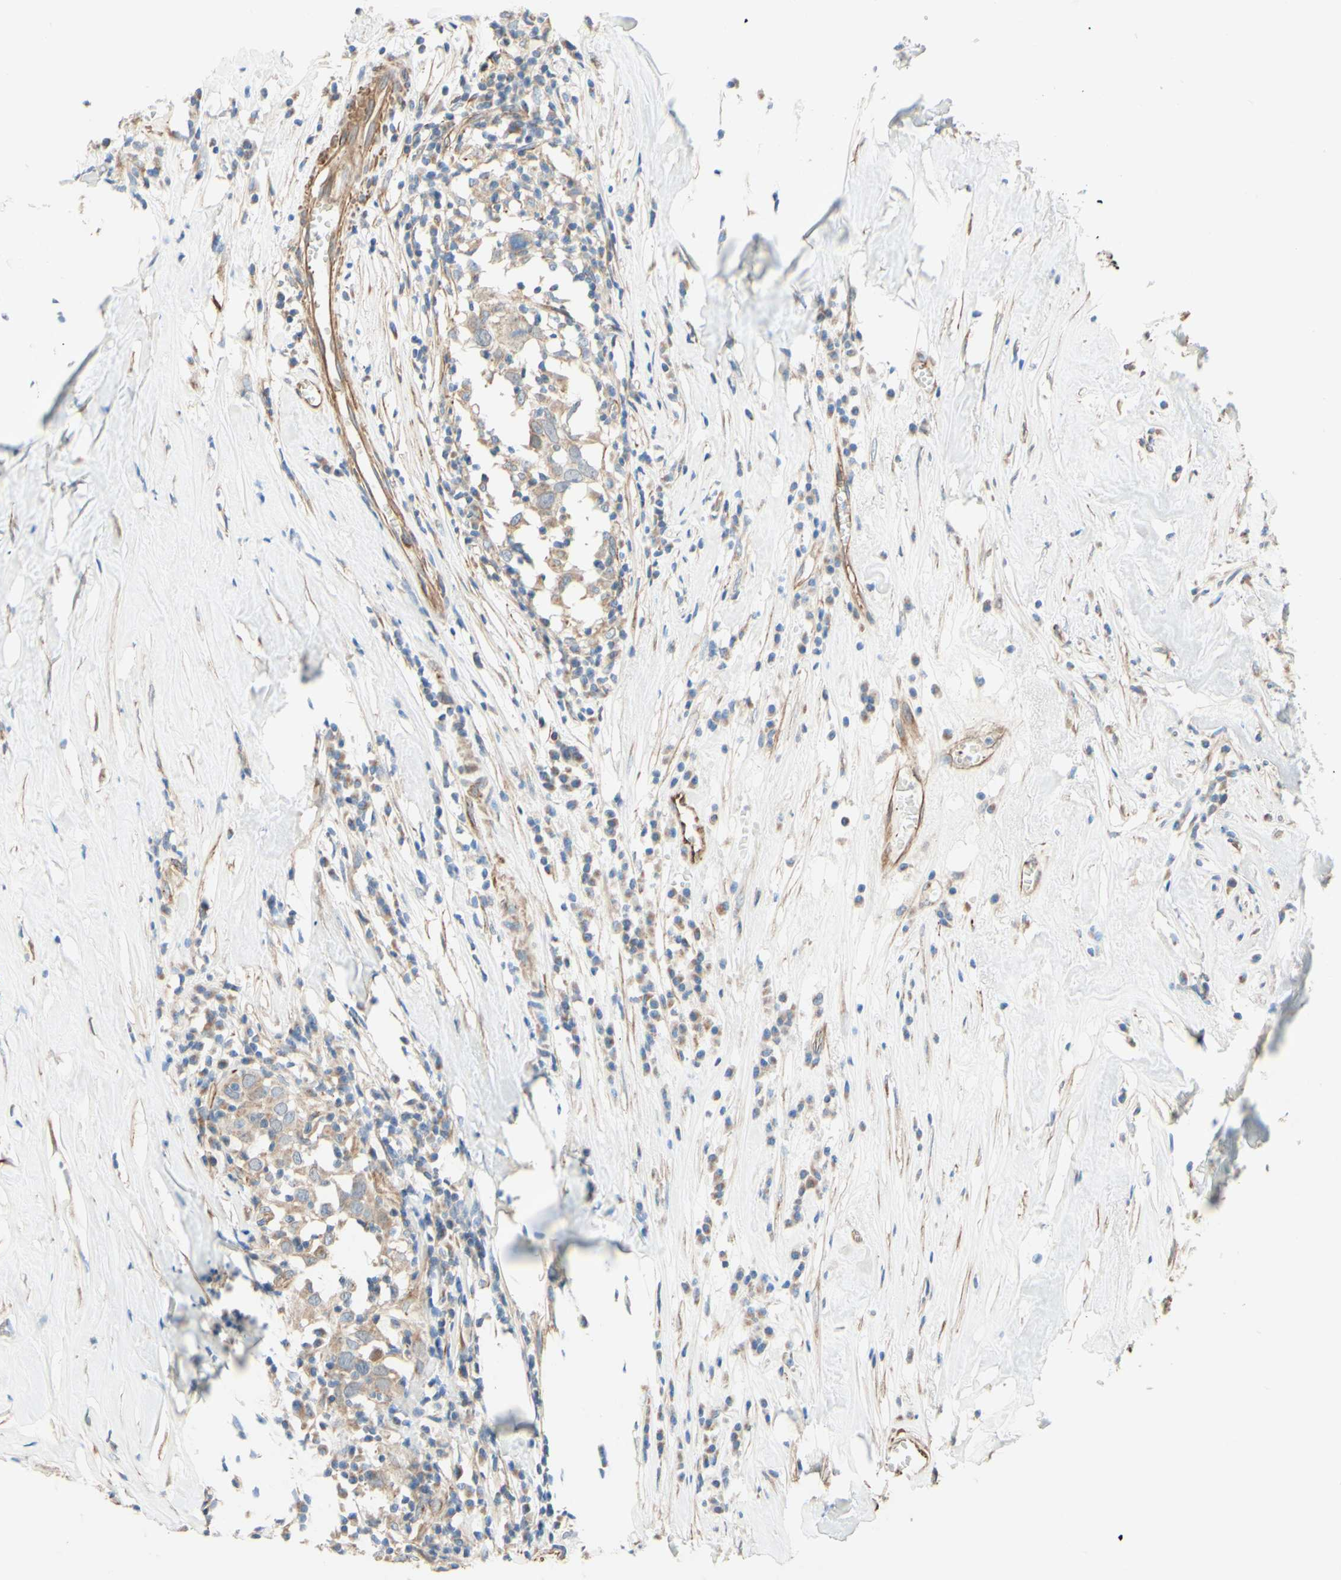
{"staining": {"intensity": "weak", "quantity": ">75%", "location": "cytoplasmic/membranous"}, "tissue": "head and neck cancer", "cell_type": "Tumor cells", "image_type": "cancer", "snomed": [{"axis": "morphology", "description": "Adenocarcinoma, NOS"}, {"axis": "topography", "description": "Salivary gland"}, {"axis": "topography", "description": "Head-Neck"}], "caption": "Tumor cells display low levels of weak cytoplasmic/membranous expression in approximately >75% of cells in head and neck cancer (adenocarcinoma). Using DAB (3,3'-diaminobenzidine) (brown) and hematoxylin (blue) stains, captured at high magnification using brightfield microscopy.", "gene": "ENDOD1", "patient": {"sex": "female", "age": 65}}